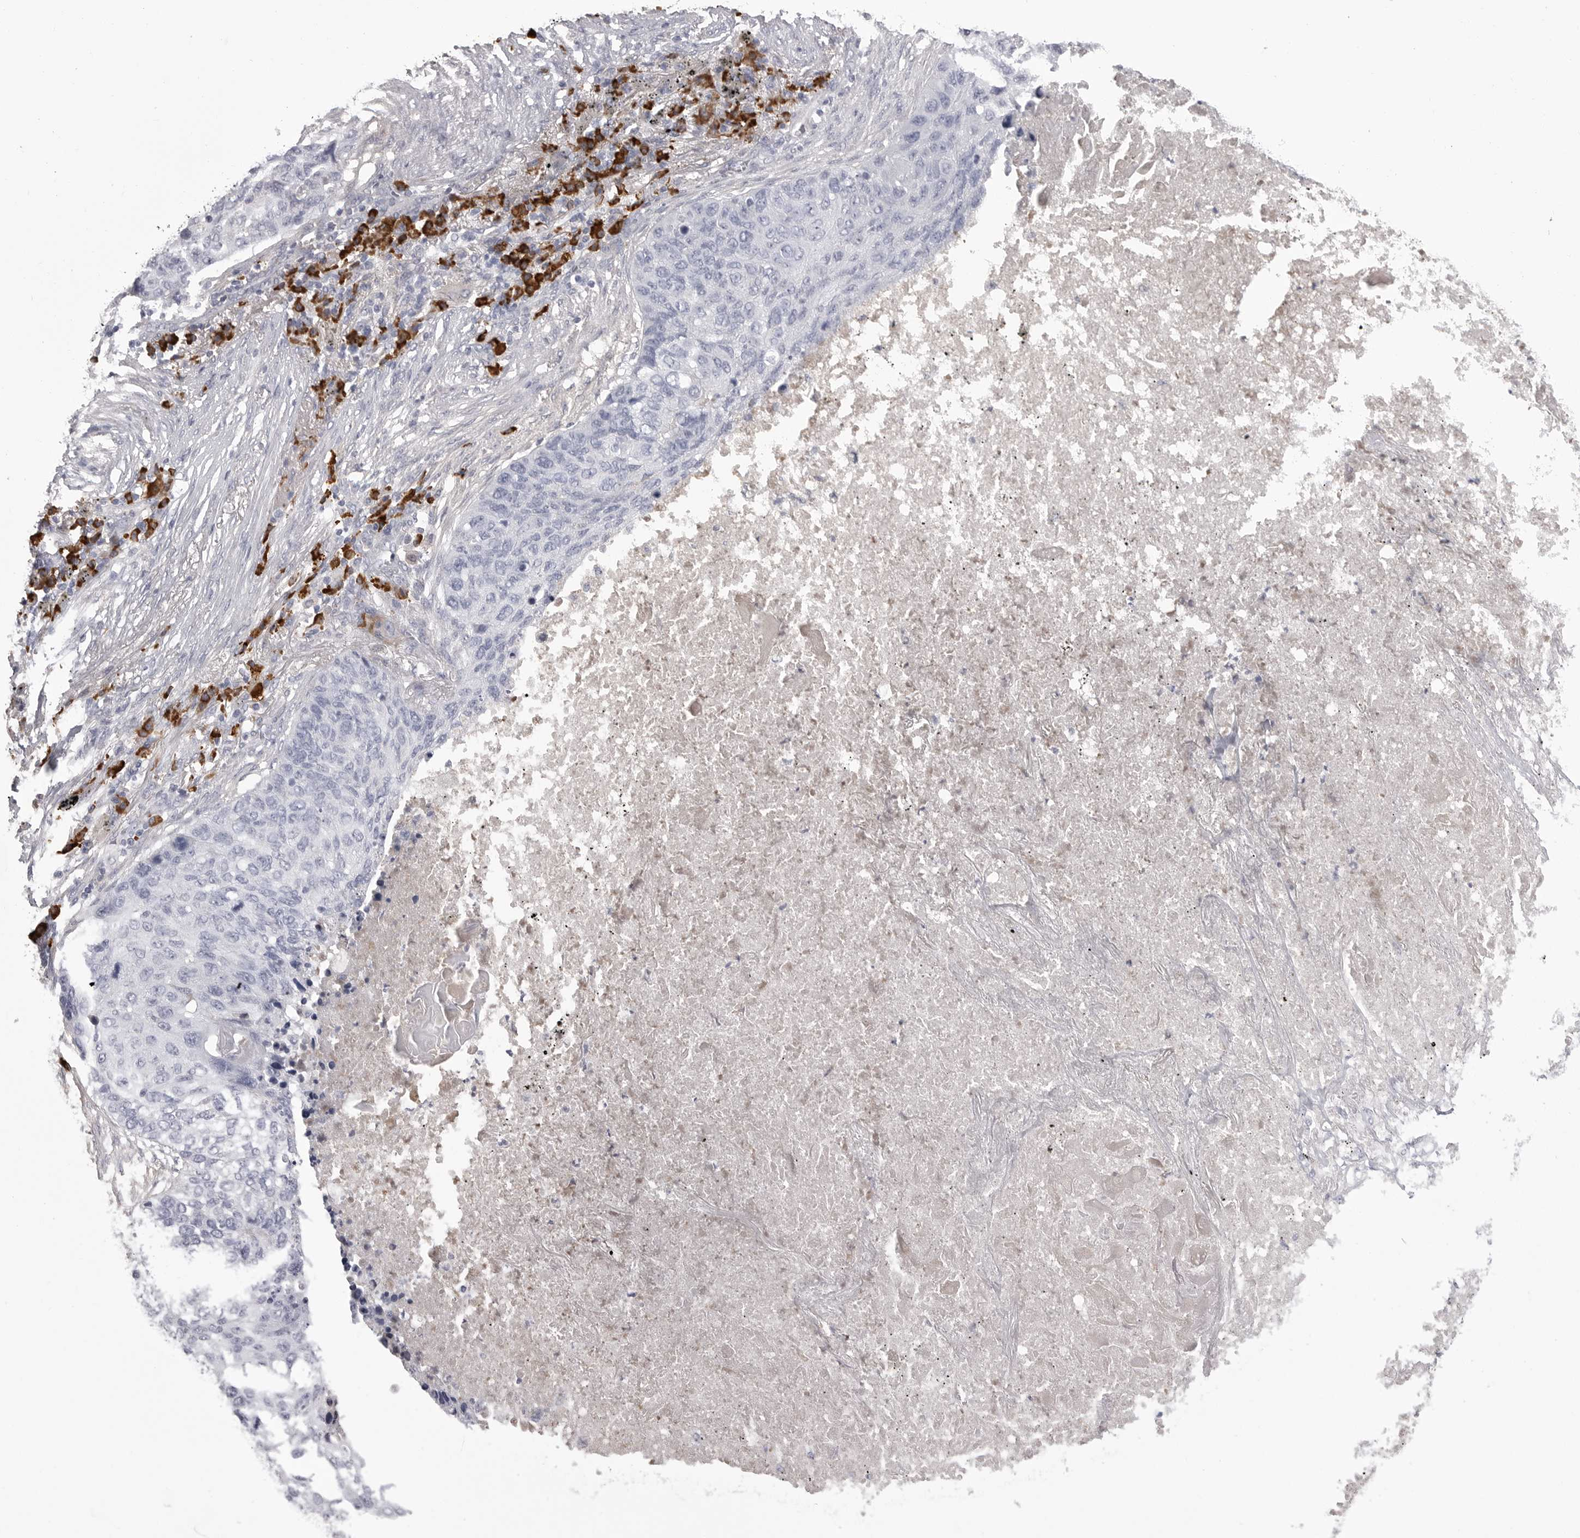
{"staining": {"intensity": "negative", "quantity": "none", "location": "none"}, "tissue": "lung cancer", "cell_type": "Tumor cells", "image_type": "cancer", "snomed": [{"axis": "morphology", "description": "Squamous cell carcinoma, NOS"}, {"axis": "topography", "description": "Lung"}], "caption": "Tumor cells show no significant protein positivity in lung squamous cell carcinoma.", "gene": "FKBP2", "patient": {"sex": "female", "age": 63}}